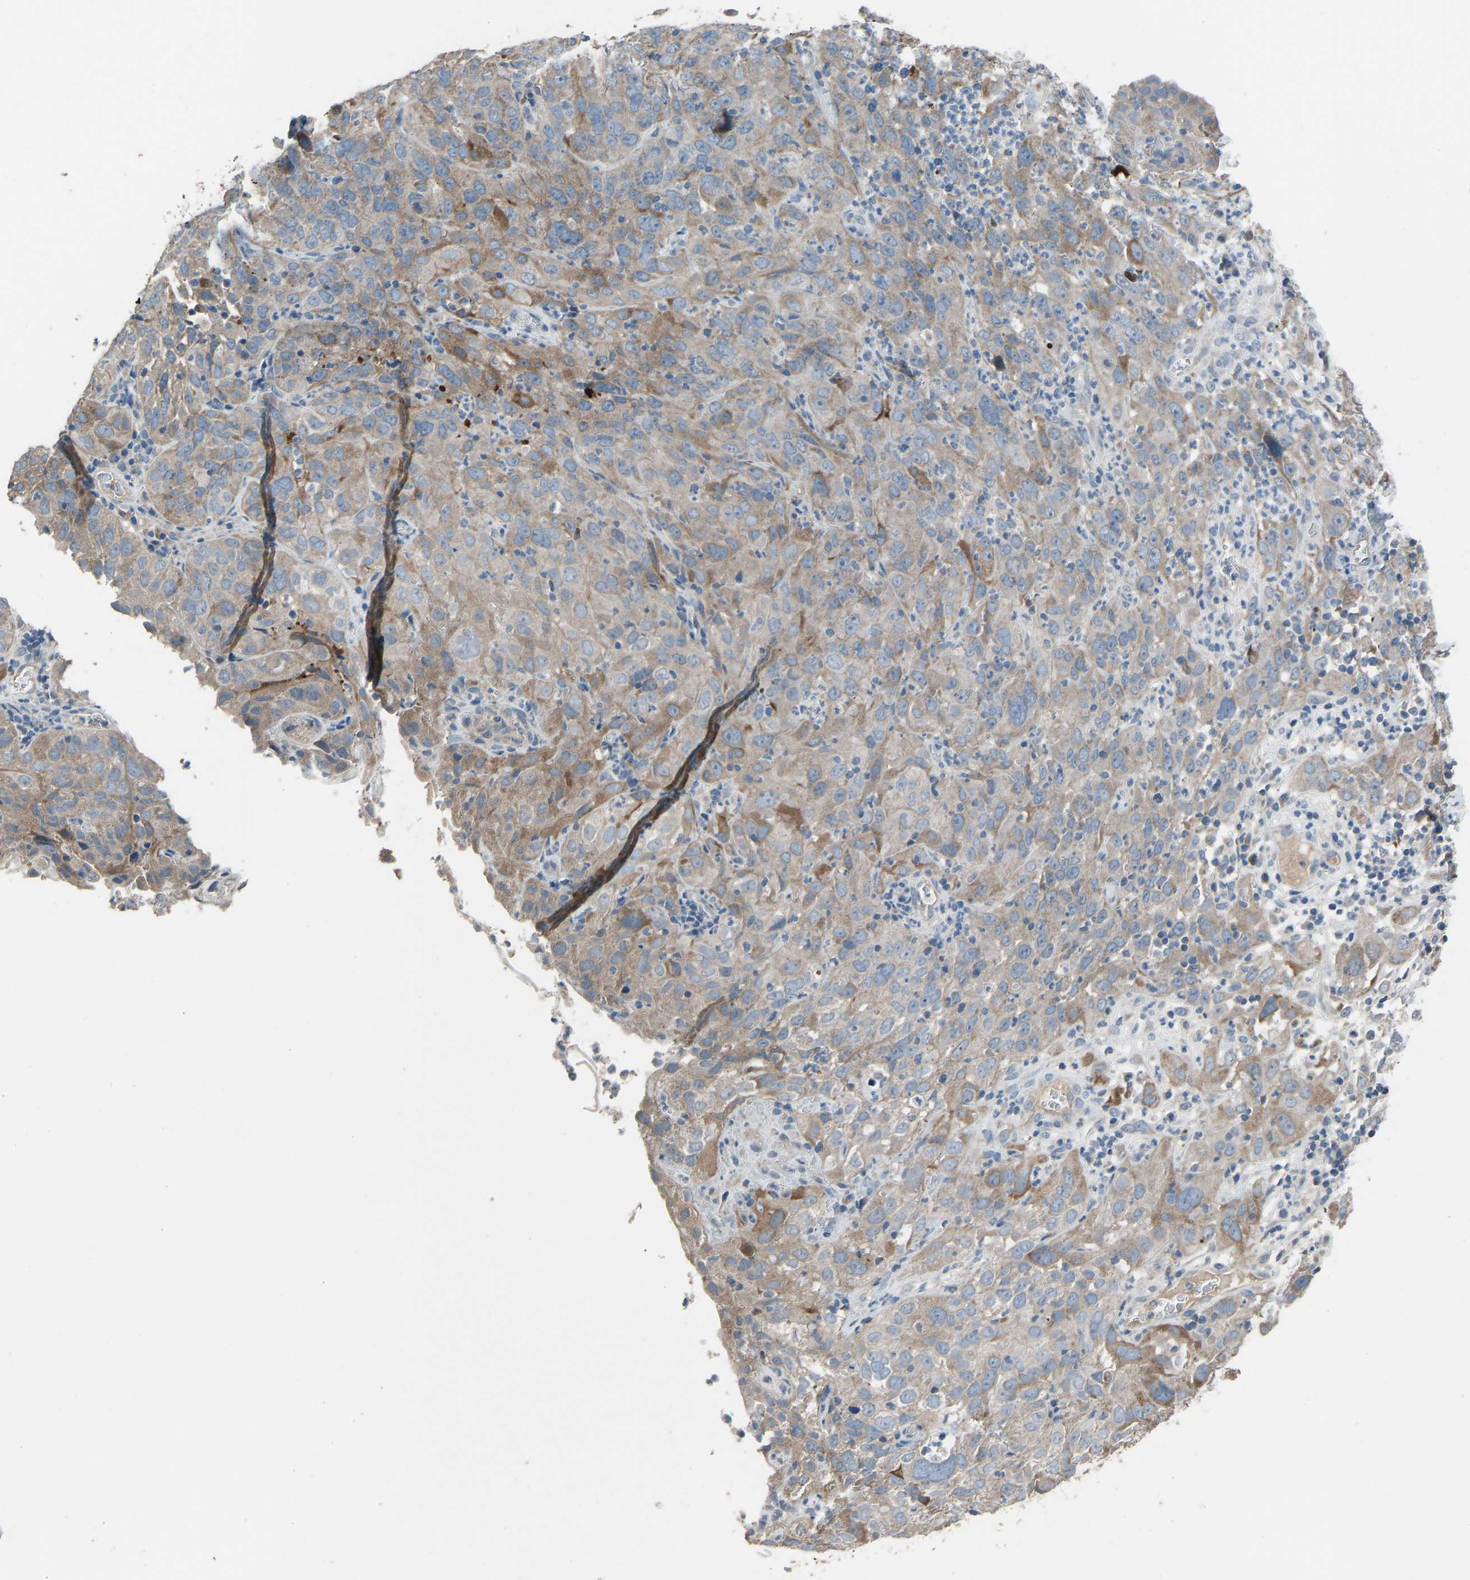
{"staining": {"intensity": "moderate", "quantity": "<25%", "location": "cytoplasmic/membranous"}, "tissue": "cervical cancer", "cell_type": "Tumor cells", "image_type": "cancer", "snomed": [{"axis": "morphology", "description": "Squamous cell carcinoma, NOS"}, {"axis": "topography", "description": "Cervix"}], "caption": "Brown immunohistochemical staining in cervical cancer exhibits moderate cytoplasmic/membranous expression in approximately <25% of tumor cells.", "gene": "TGFBR3", "patient": {"sex": "female", "age": 32}}